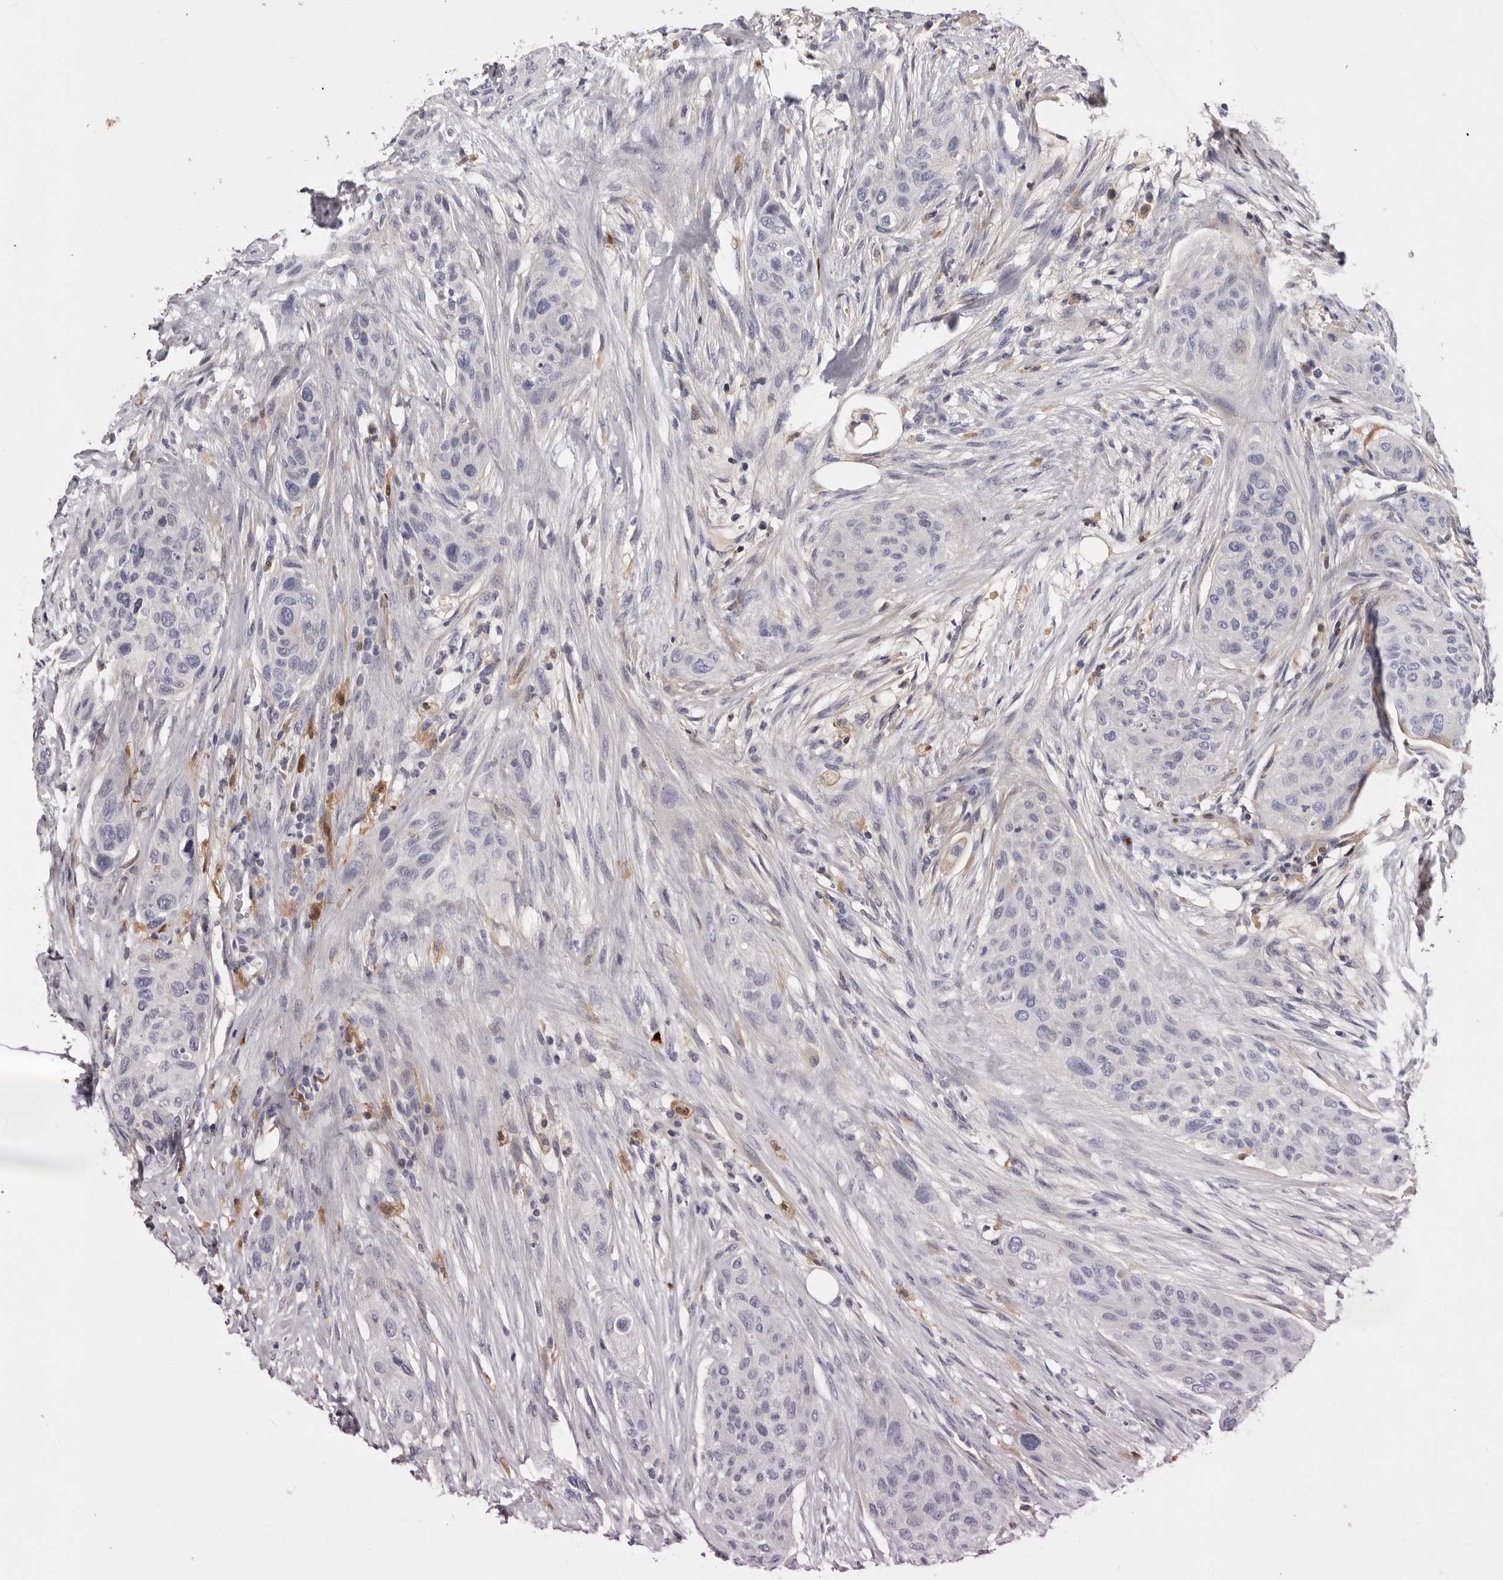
{"staining": {"intensity": "negative", "quantity": "none", "location": "none"}, "tissue": "urothelial cancer", "cell_type": "Tumor cells", "image_type": "cancer", "snomed": [{"axis": "morphology", "description": "Urothelial carcinoma, High grade"}, {"axis": "topography", "description": "Urinary bladder"}], "caption": "This is an immunohistochemistry photomicrograph of human urothelial cancer. There is no positivity in tumor cells.", "gene": "KLHL38", "patient": {"sex": "male", "age": 35}}